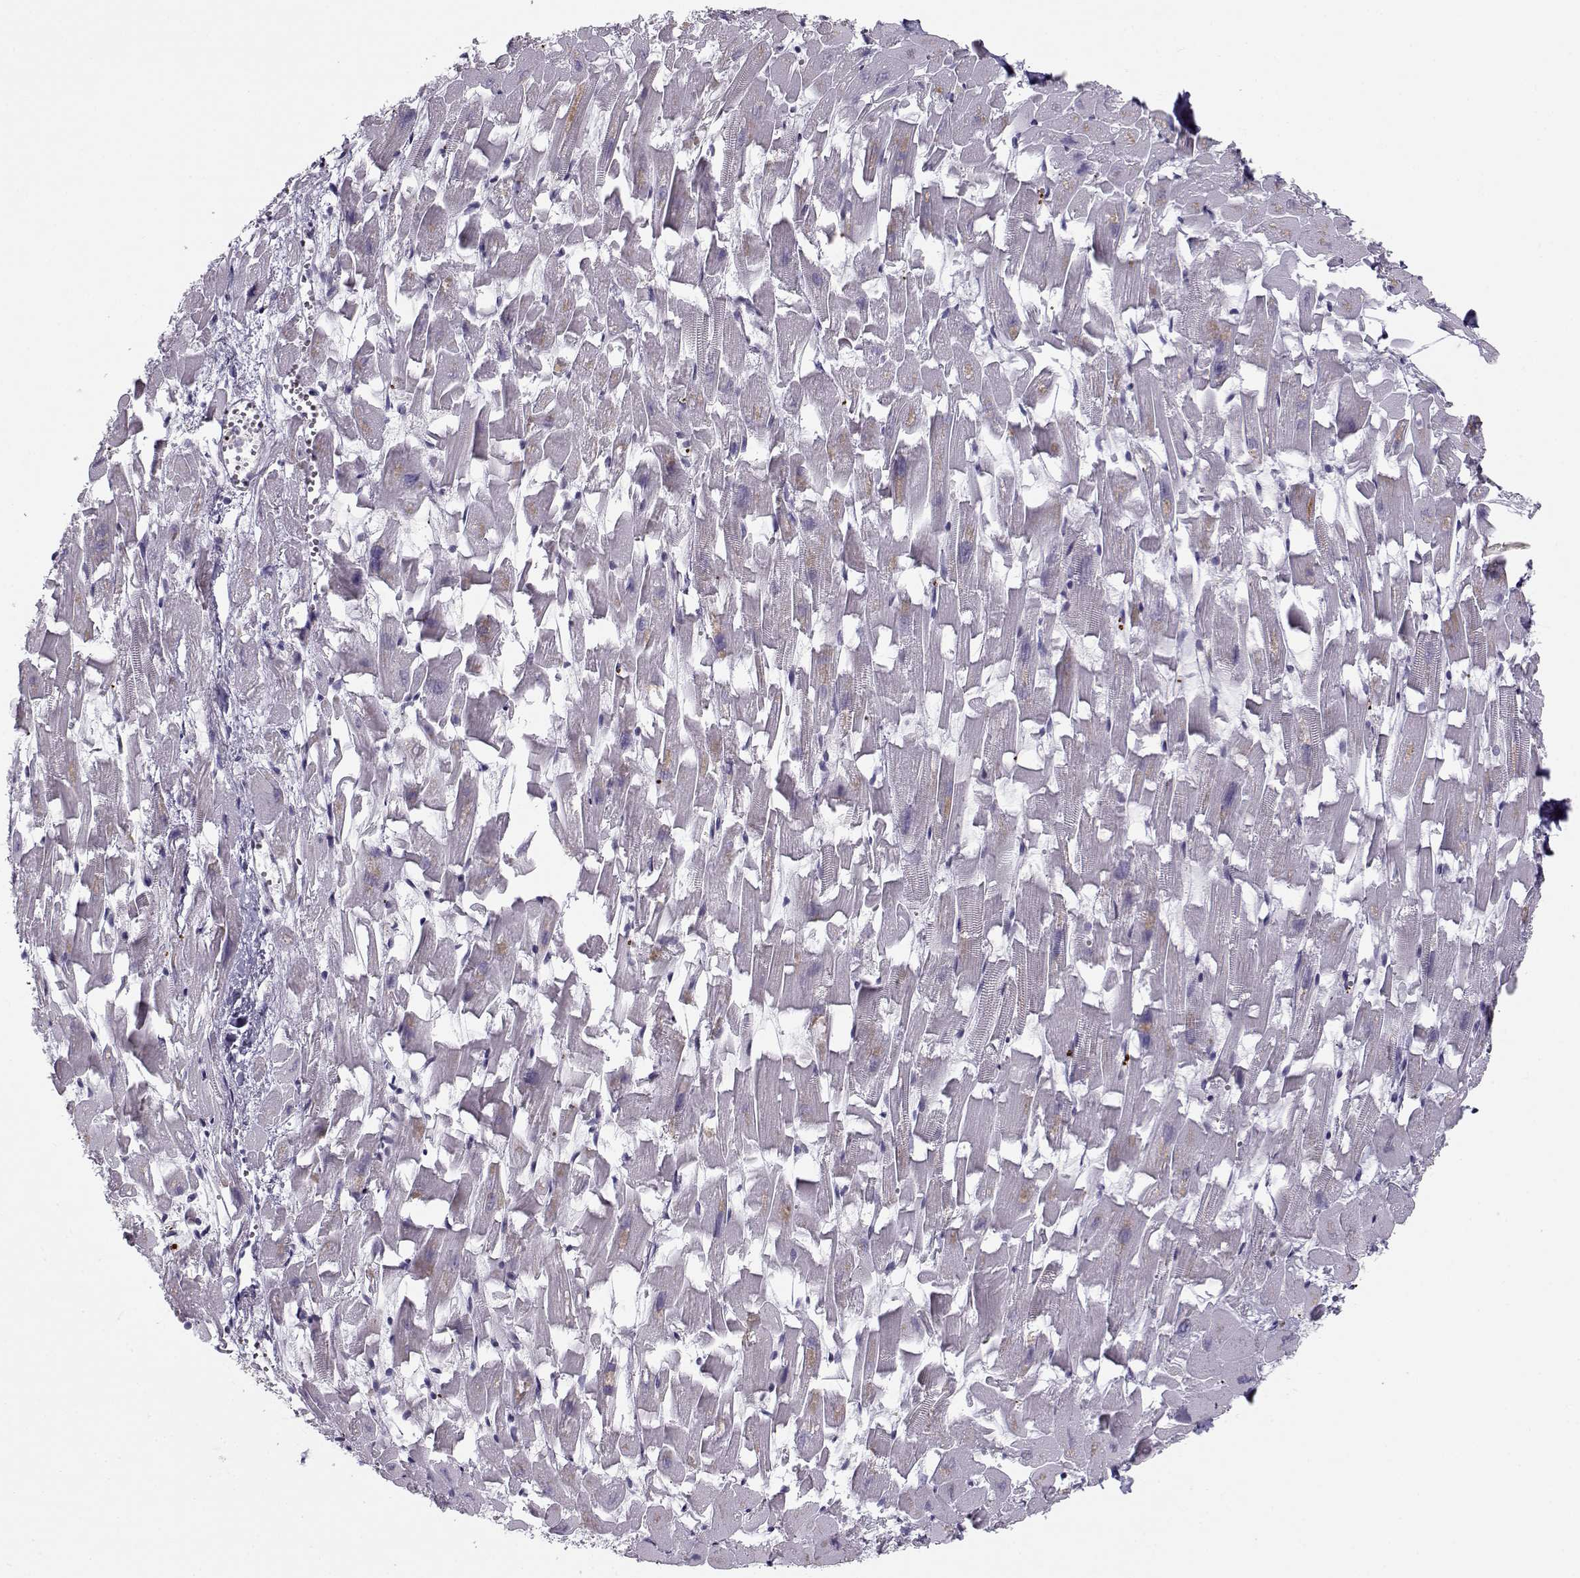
{"staining": {"intensity": "negative", "quantity": "none", "location": "none"}, "tissue": "heart muscle", "cell_type": "Cardiomyocytes", "image_type": "normal", "snomed": [{"axis": "morphology", "description": "Normal tissue, NOS"}, {"axis": "topography", "description": "Heart"}], "caption": "The immunohistochemistry (IHC) micrograph has no significant expression in cardiomyocytes of heart muscle.", "gene": "KLF17", "patient": {"sex": "female", "age": 64}}